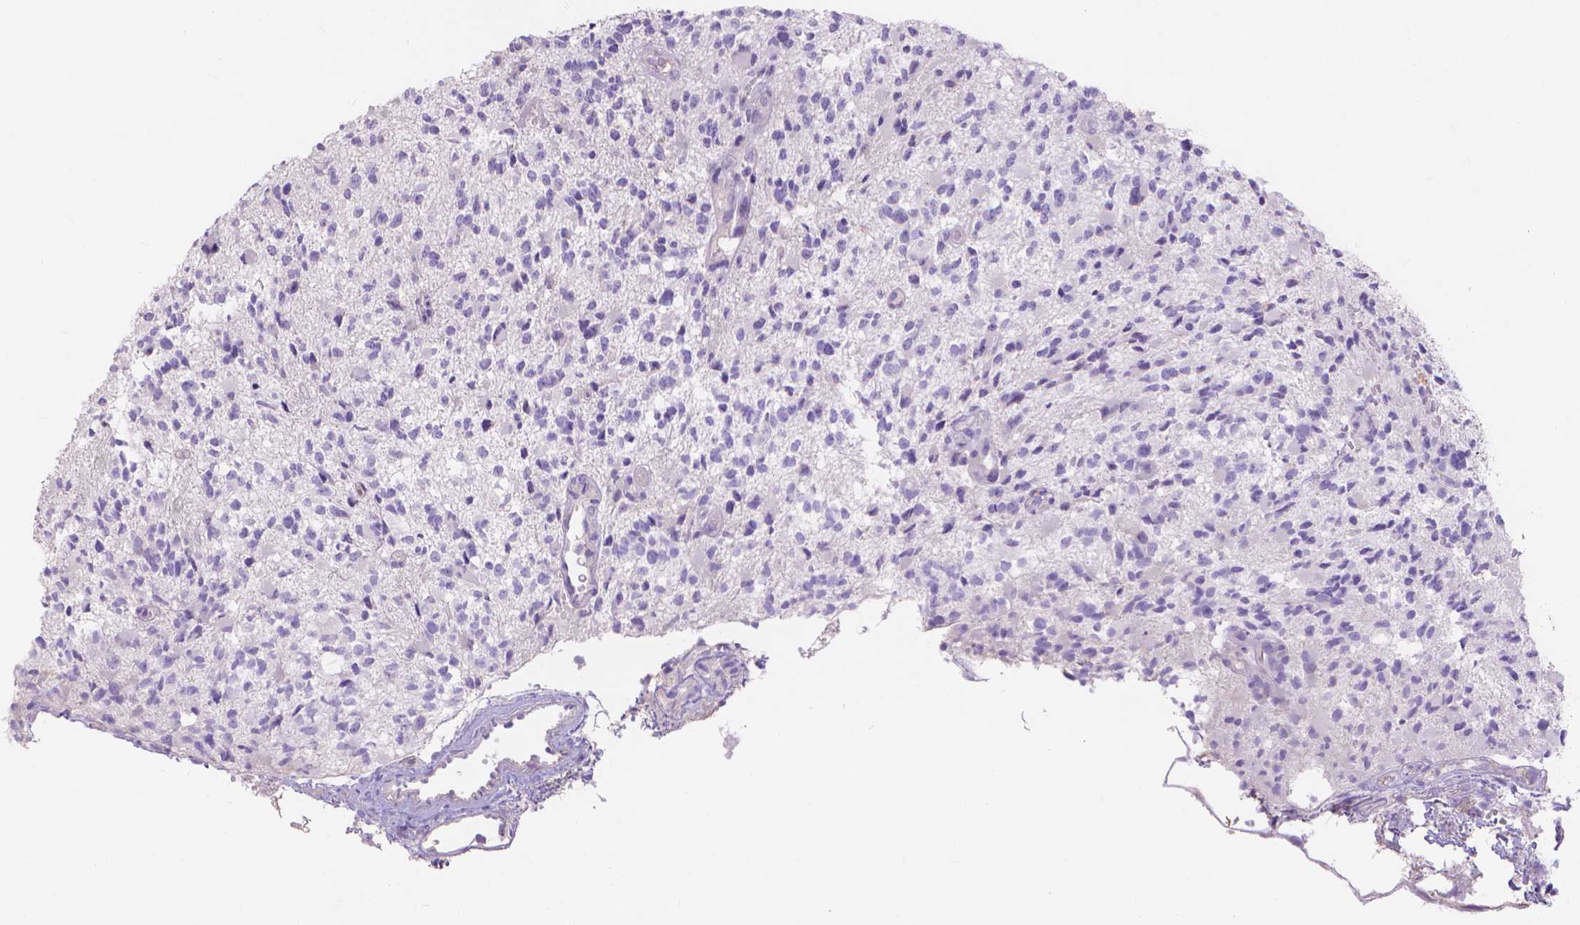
{"staining": {"intensity": "negative", "quantity": "none", "location": "none"}, "tissue": "glioma", "cell_type": "Tumor cells", "image_type": "cancer", "snomed": [{"axis": "morphology", "description": "Glioma, malignant, High grade"}, {"axis": "topography", "description": "Brain"}], "caption": "High-grade glioma (malignant) was stained to show a protein in brown. There is no significant expression in tumor cells.", "gene": "MBLAC1", "patient": {"sex": "female", "age": 63}}